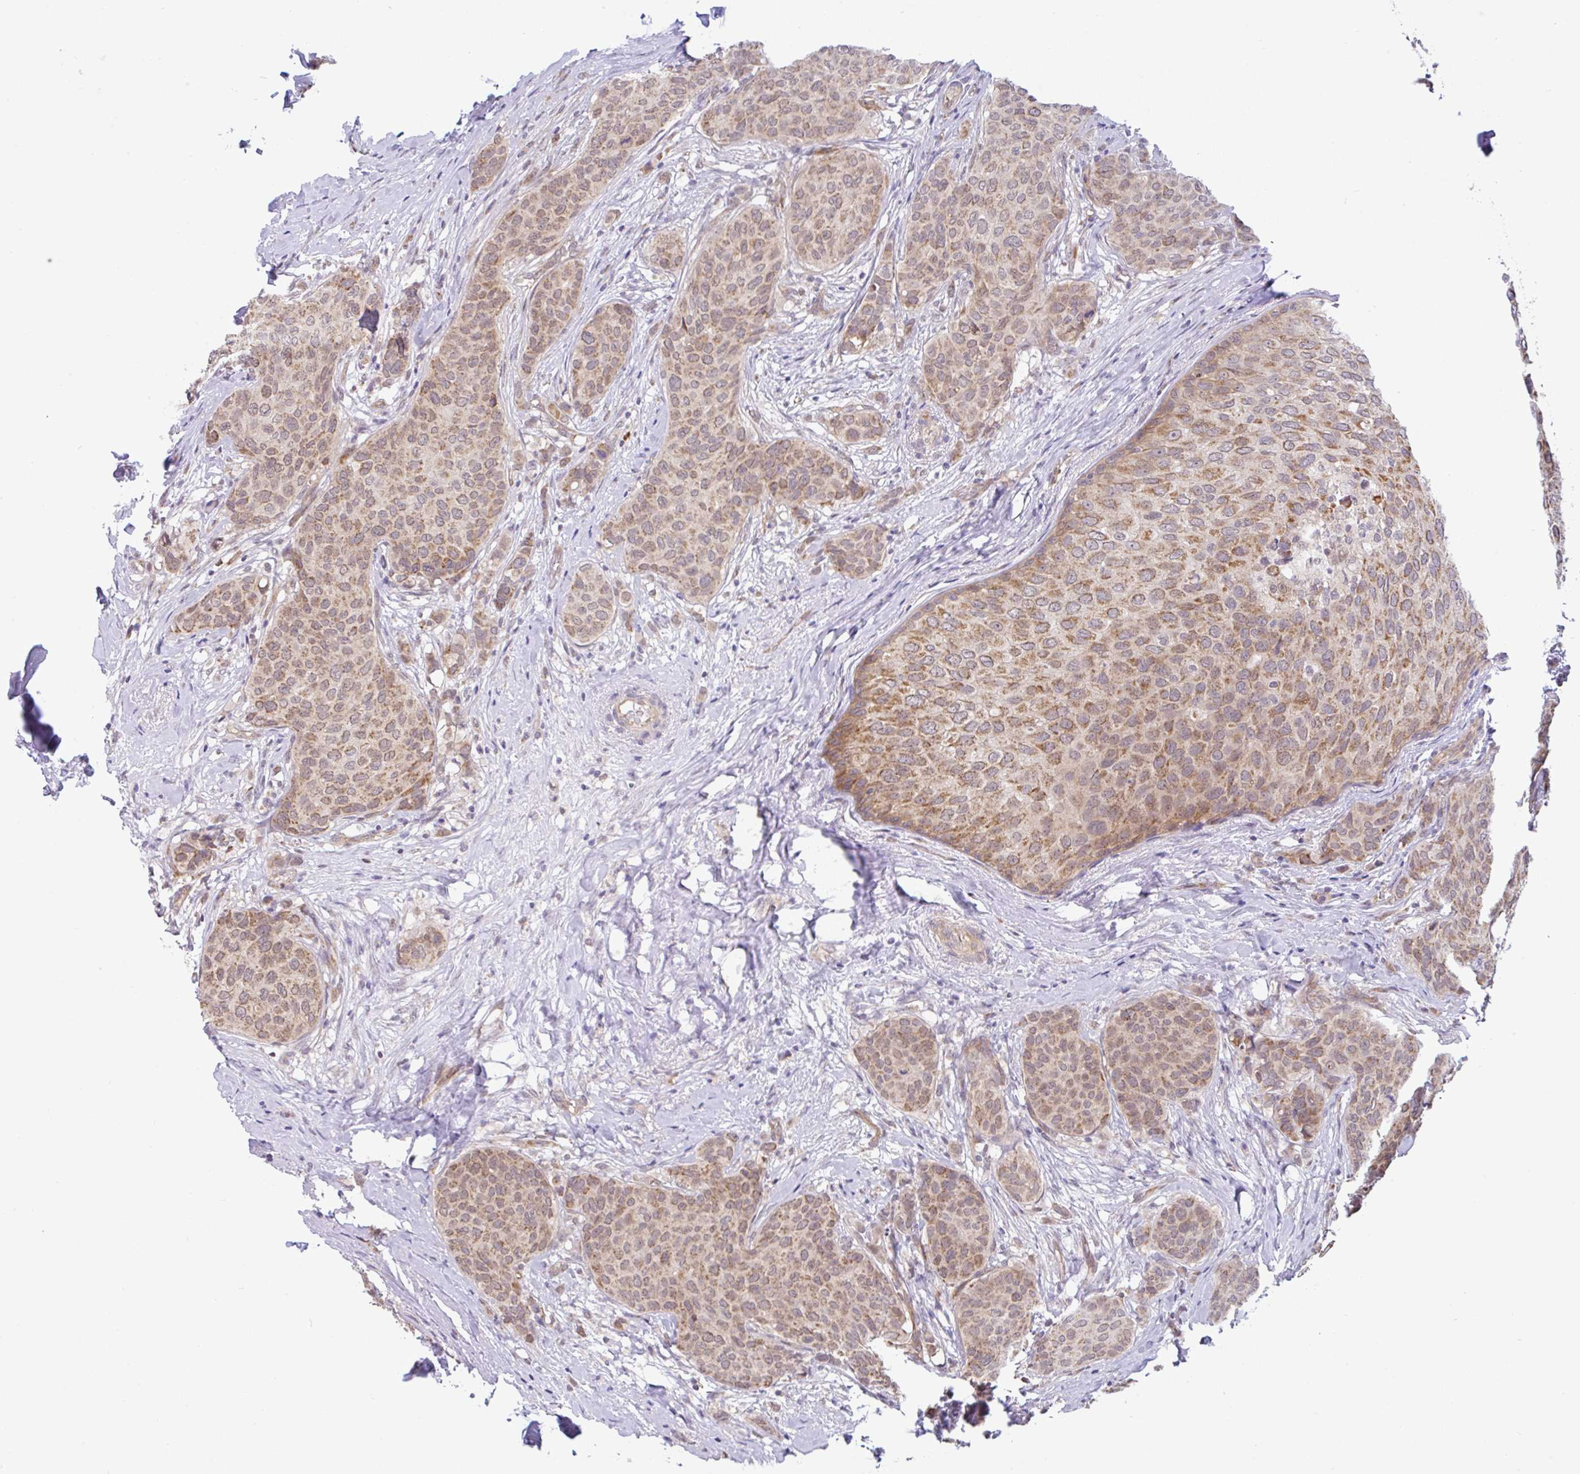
{"staining": {"intensity": "moderate", "quantity": ">75%", "location": "cytoplasmic/membranous"}, "tissue": "breast cancer", "cell_type": "Tumor cells", "image_type": "cancer", "snomed": [{"axis": "morphology", "description": "Duct carcinoma"}, {"axis": "topography", "description": "Breast"}], "caption": "Immunohistochemical staining of breast invasive ductal carcinoma exhibits moderate cytoplasmic/membranous protein staining in about >75% of tumor cells. Using DAB (3,3'-diaminobenzidine) (brown) and hematoxylin (blue) stains, captured at high magnification using brightfield microscopy.", "gene": "DLEU7", "patient": {"sex": "female", "age": 47}}